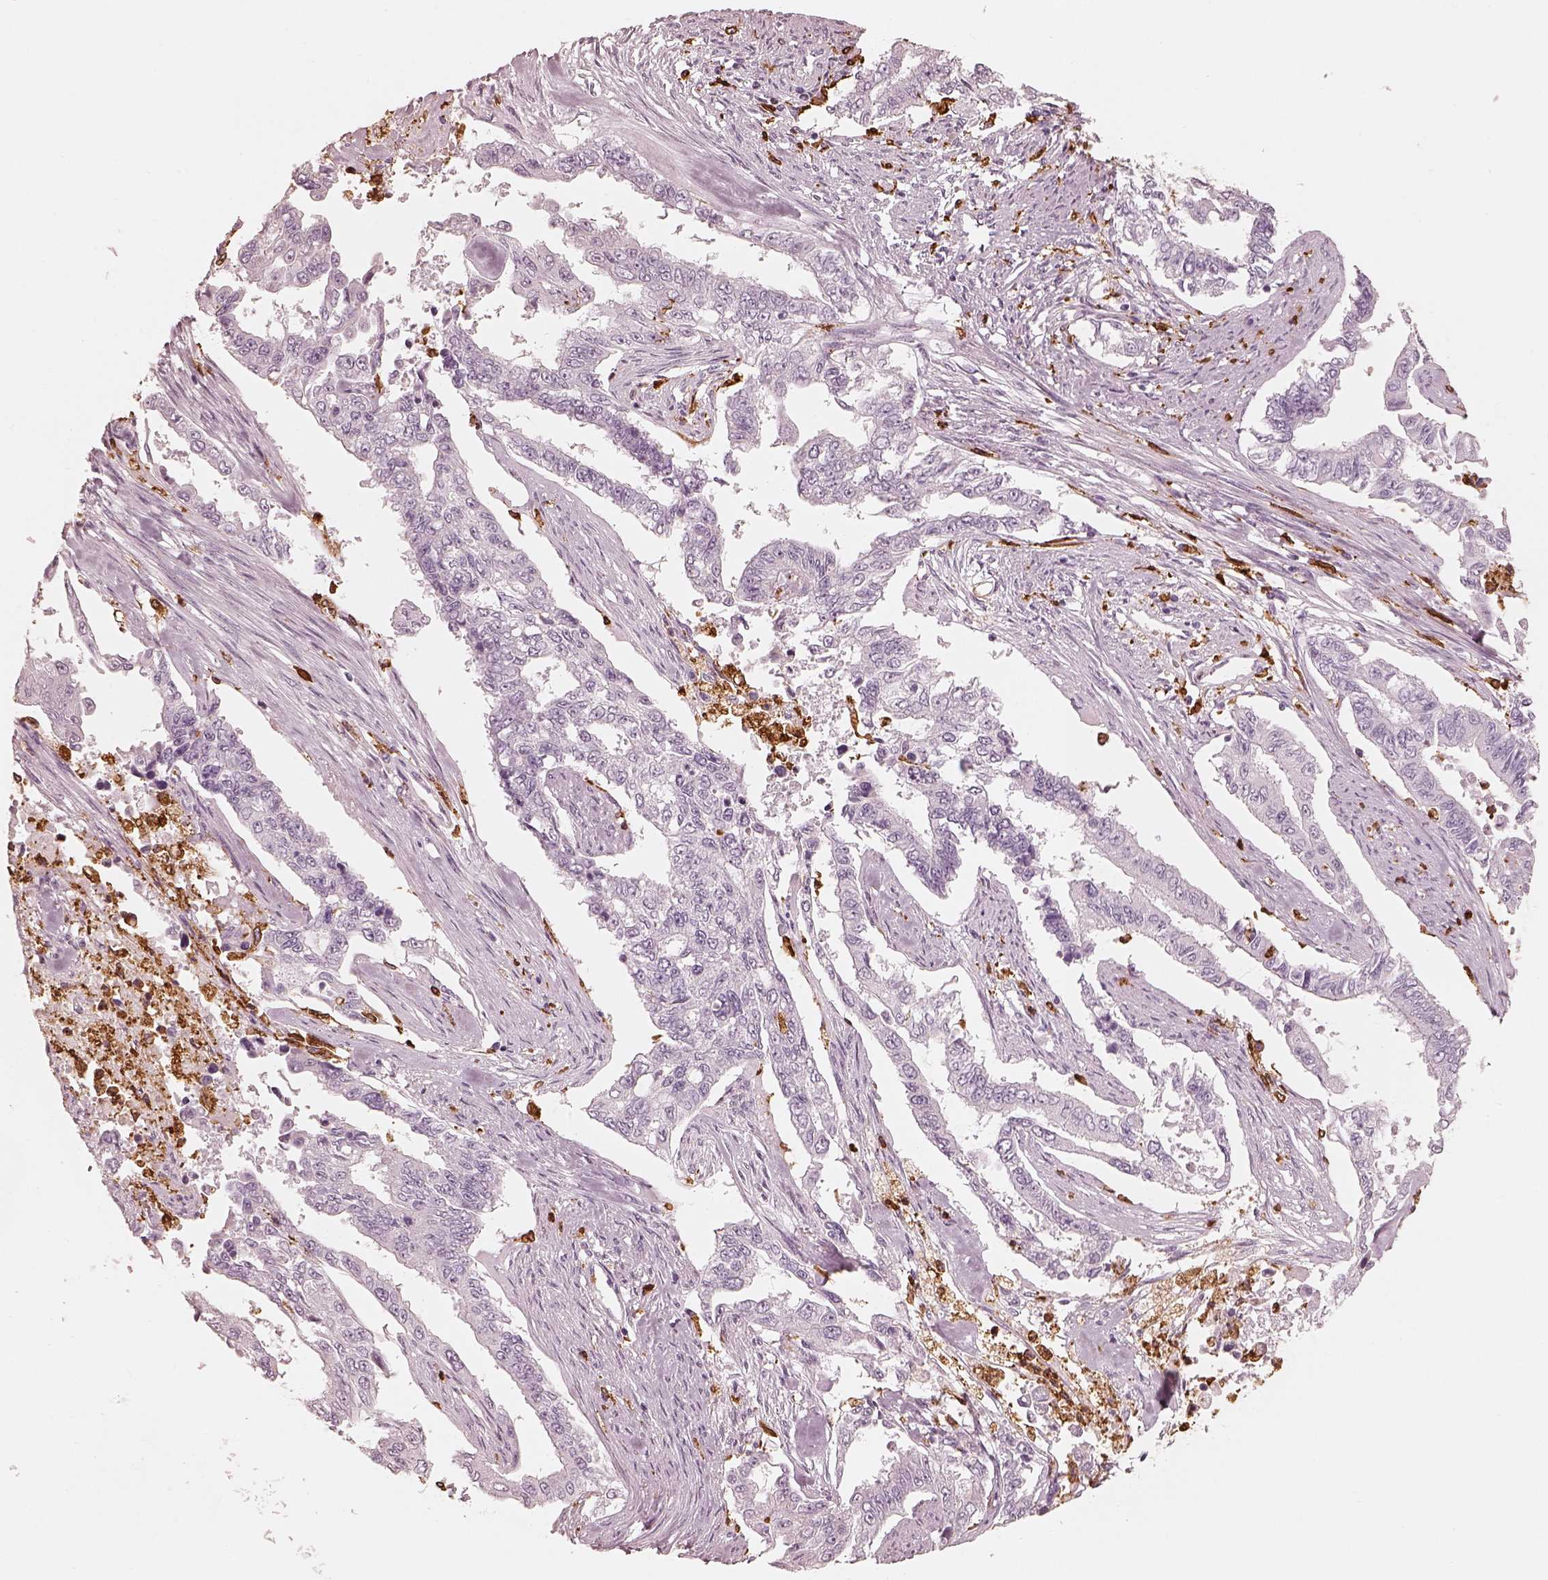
{"staining": {"intensity": "negative", "quantity": "none", "location": "none"}, "tissue": "endometrial cancer", "cell_type": "Tumor cells", "image_type": "cancer", "snomed": [{"axis": "morphology", "description": "Adenocarcinoma, NOS"}, {"axis": "topography", "description": "Uterus"}], "caption": "Immunohistochemical staining of human endometrial cancer (adenocarcinoma) reveals no significant staining in tumor cells.", "gene": "ALOX5", "patient": {"sex": "female", "age": 59}}